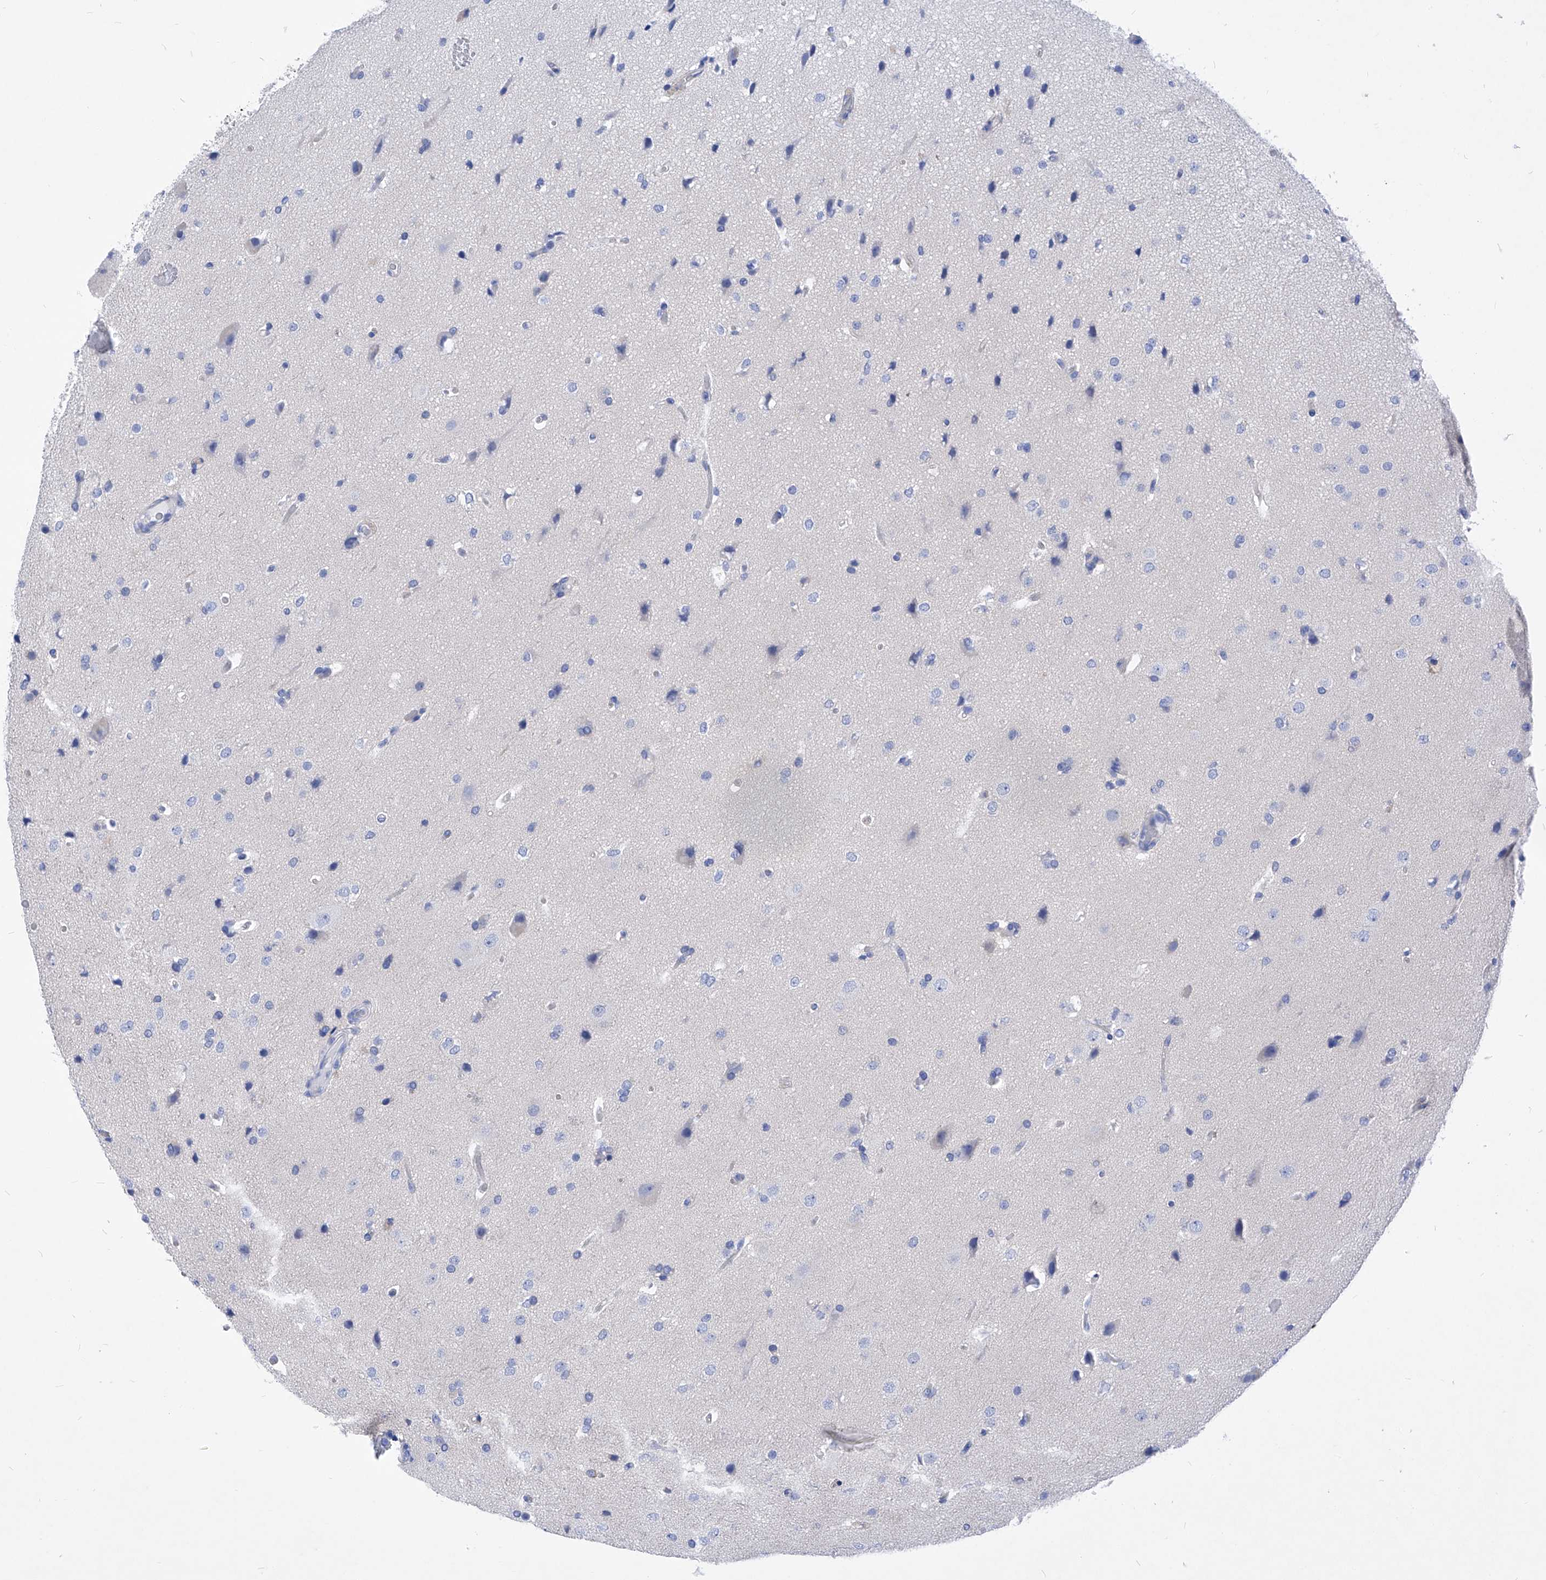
{"staining": {"intensity": "negative", "quantity": "none", "location": "none"}, "tissue": "glioma", "cell_type": "Tumor cells", "image_type": "cancer", "snomed": [{"axis": "morphology", "description": "Glioma, malignant, Low grade"}, {"axis": "topography", "description": "Brain"}], "caption": "High magnification brightfield microscopy of glioma stained with DAB (3,3'-diaminobenzidine) (brown) and counterstained with hematoxylin (blue): tumor cells show no significant expression.", "gene": "XPNPEP1", "patient": {"sex": "female", "age": 37}}